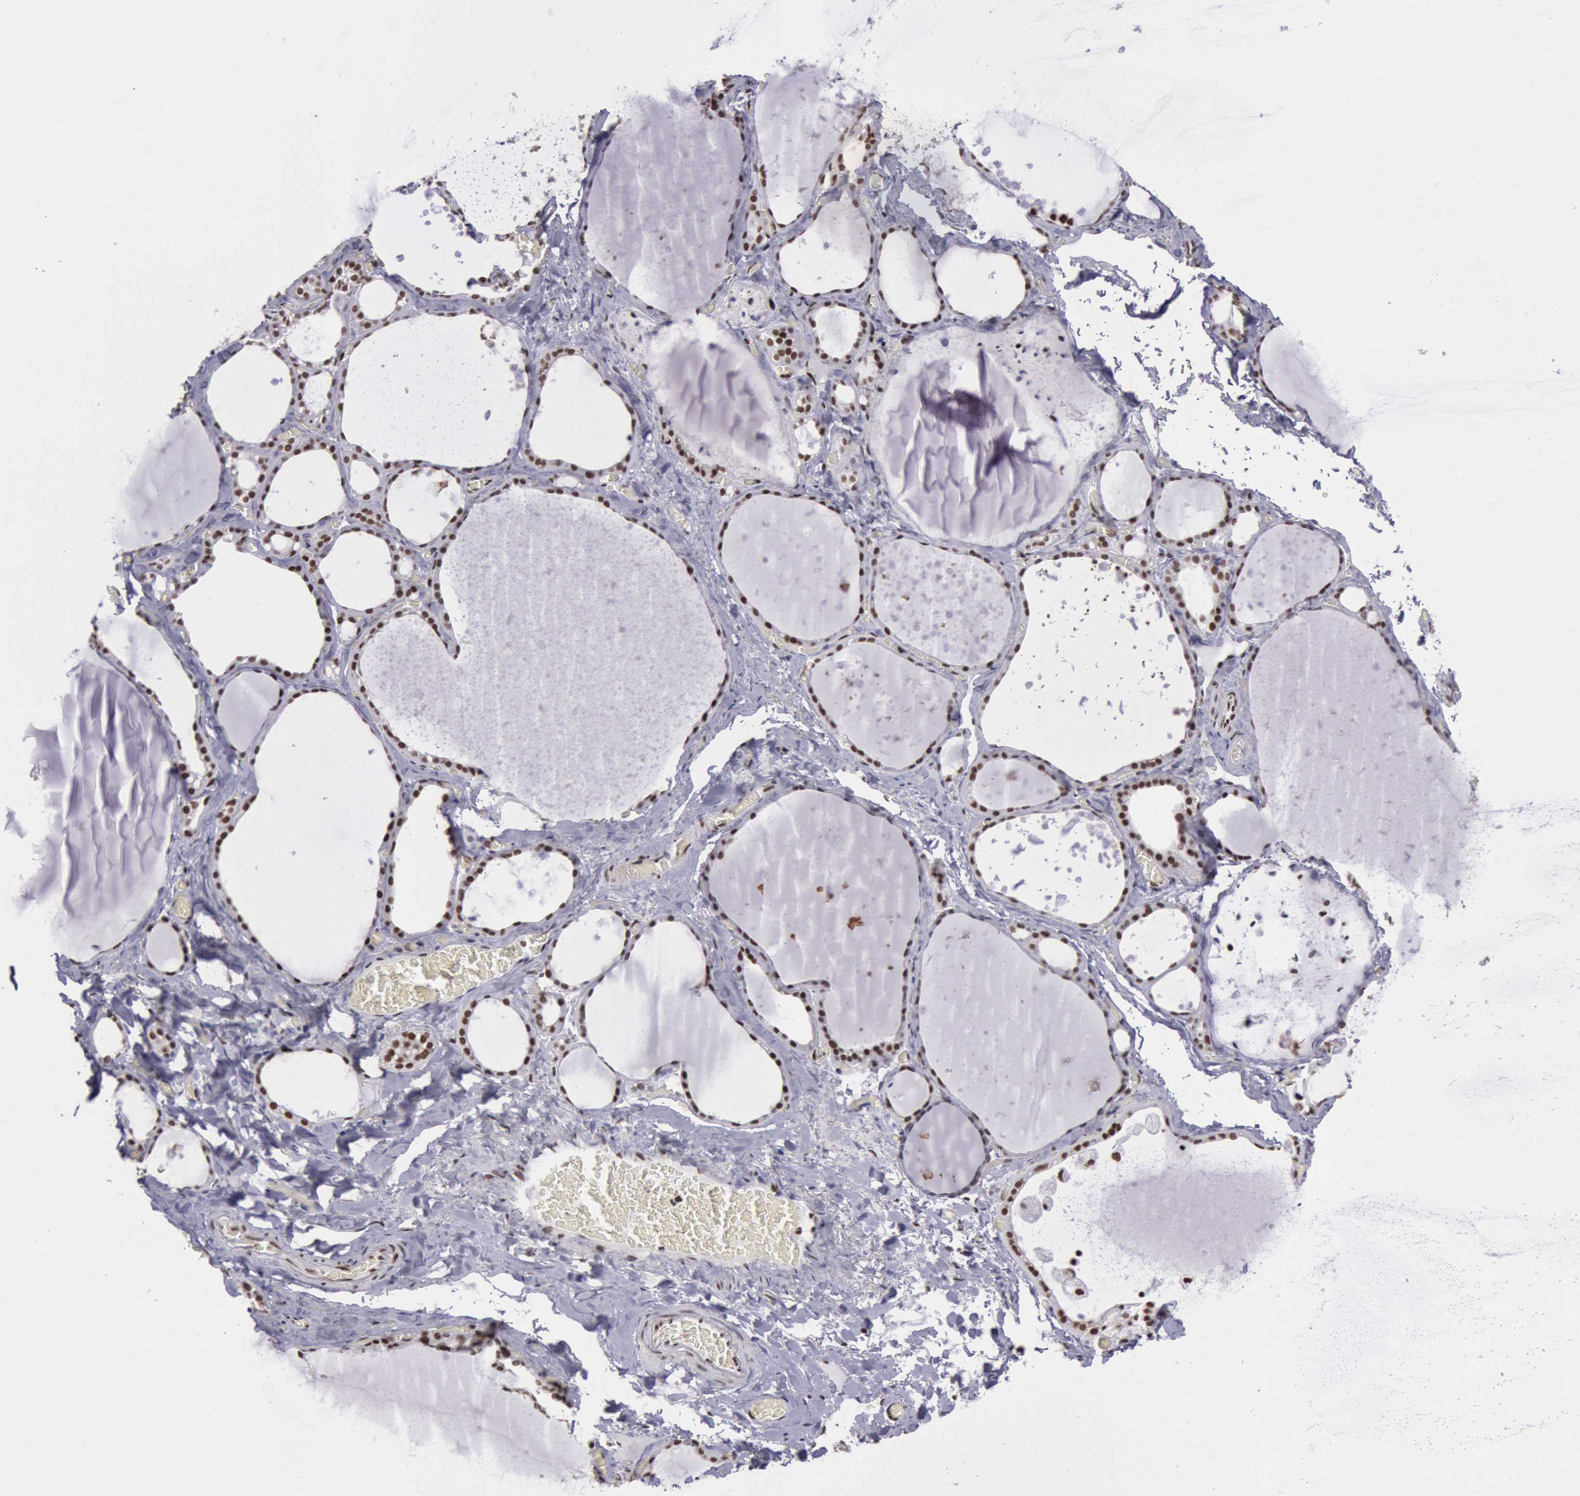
{"staining": {"intensity": "strong", "quantity": ">75%", "location": "nuclear"}, "tissue": "thyroid gland", "cell_type": "Glandular cells", "image_type": "normal", "snomed": [{"axis": "morphology", "description": "Normal tissue, NOS"}, {"axis": "topography", "description": "Thyroid gland"}], "caption": "Glandular cells reveal high levels of strong nuclear expression in approximately >75% of cells in normal human thyroid gland.", "gene": "NKAP", "patient": {"sex": "male", "age": 76}}